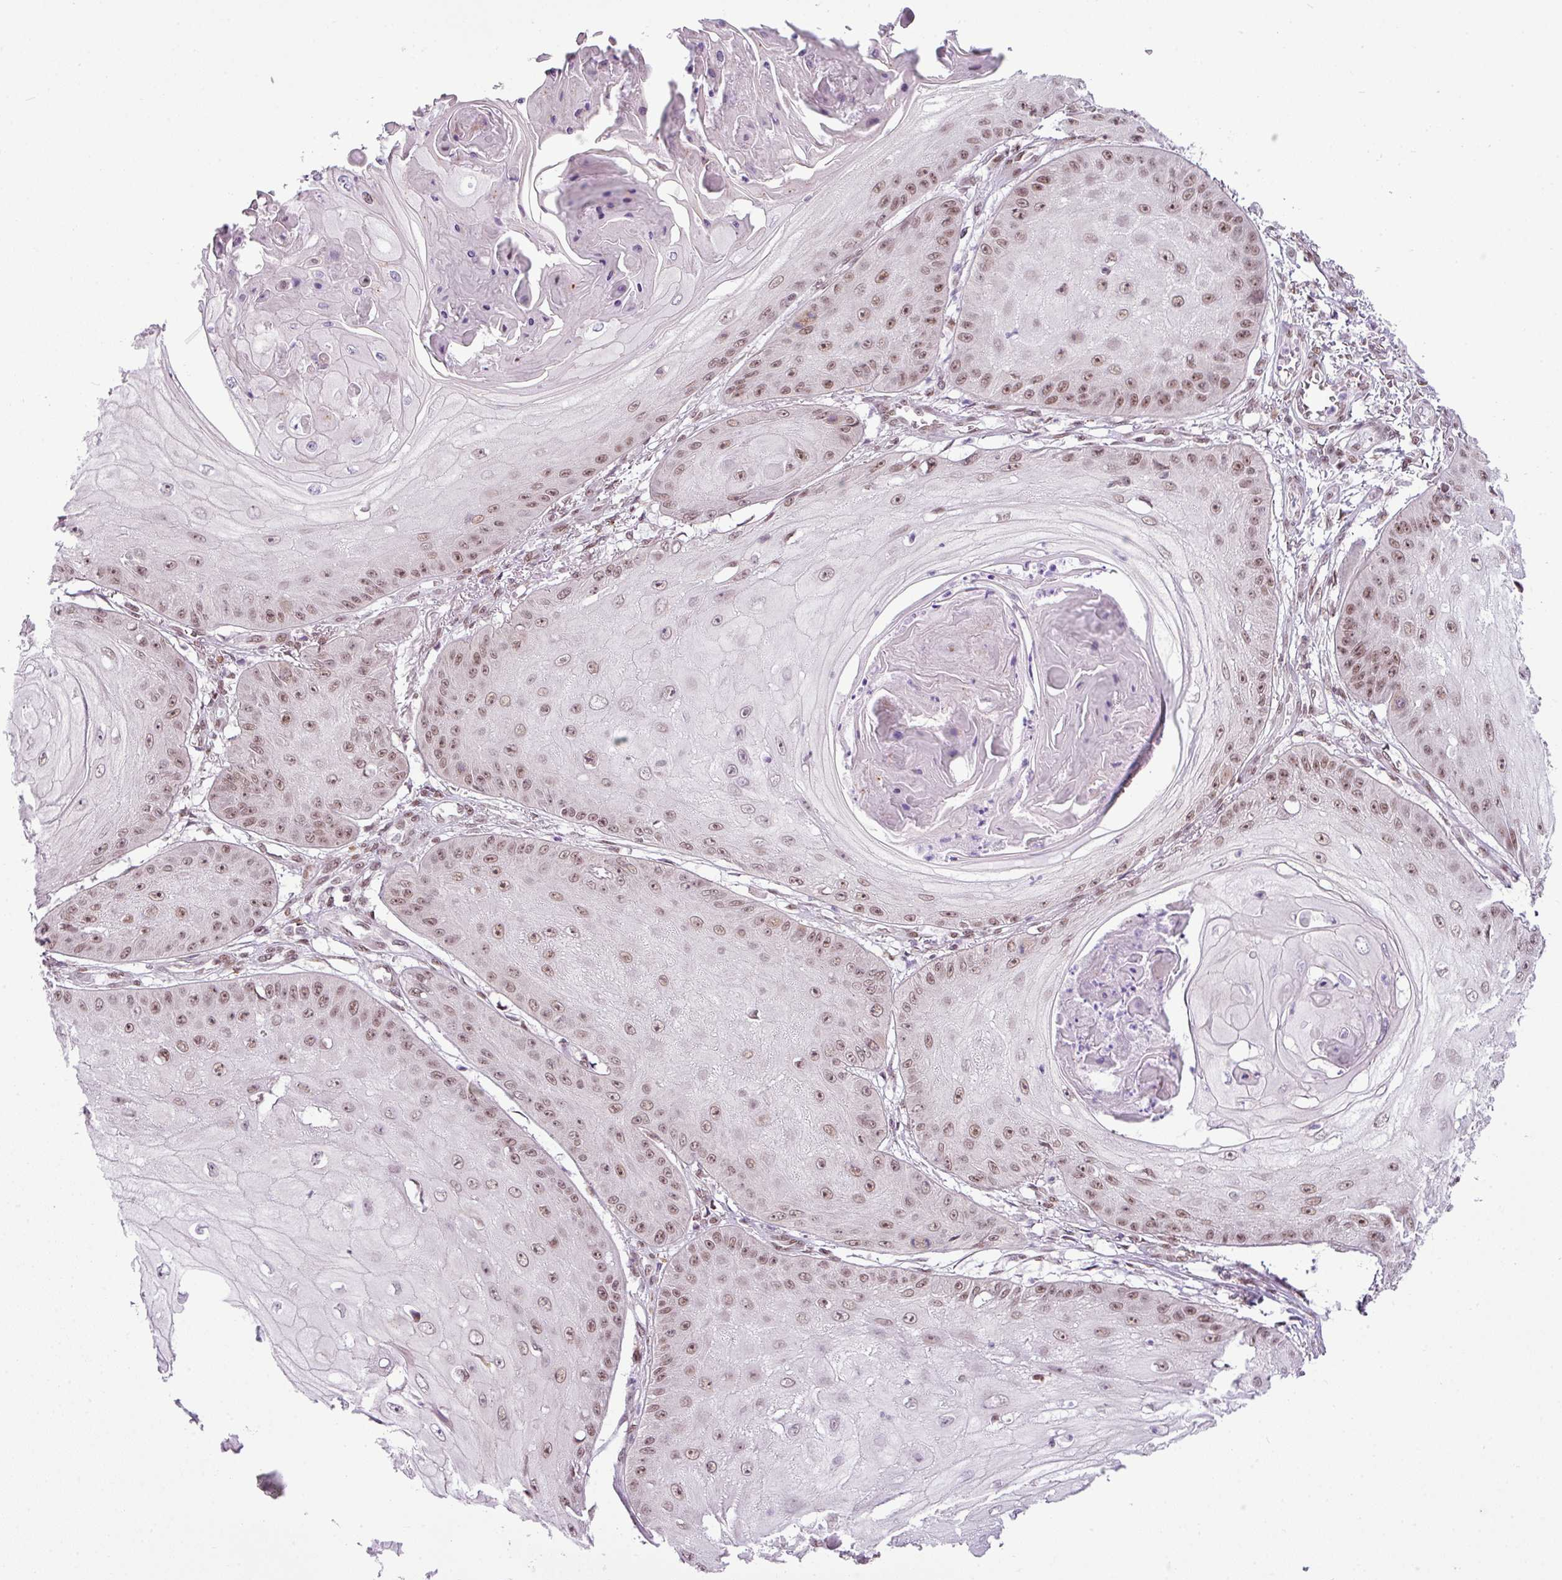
{"staining": {"intensity": "moderate", "quantity": ">75%", "location": "nuclear"}, "tissue": "skin cancer", "cell_type": "Tumor cells", "image_type": "cancer", "snomed": [{"axis": "morphology", "description": "Squamous cell carcinoma, NOS"}, {"axis": "topography", "description": "Skin"}], "caption": "Squamous cell carcinoma (skin) stained with a brown dye demonstrates moderate nuclear positive staining in about >75% of tumor cells.", "gene": "ARL6IP4", "patient": {"sex": "male", "age": 70}}